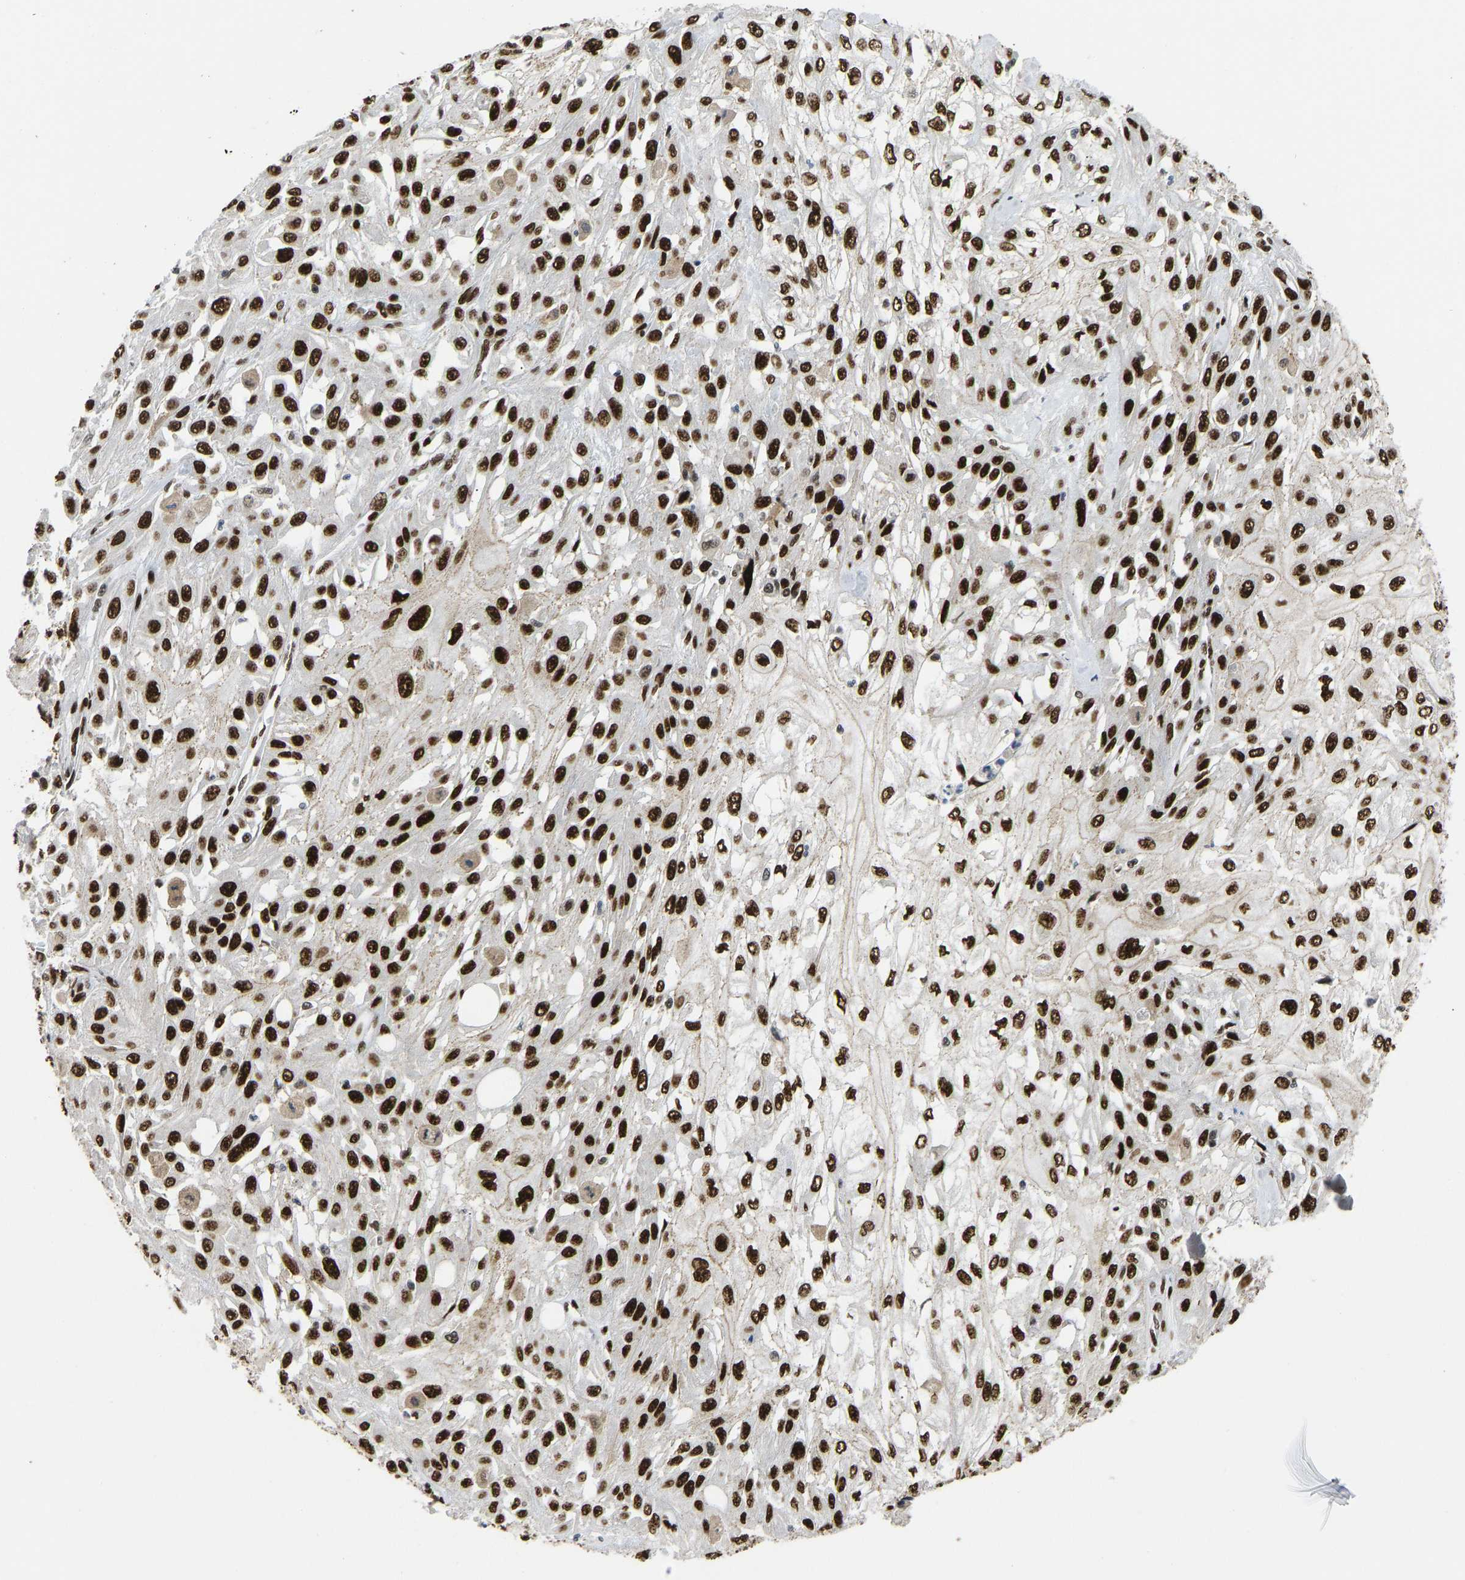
{"staining": {"intensity": "strong", "quantity": ">75%", "location": "nuclear"}, "tissue": "skin cancer", "cell_type": "Tumor cells", "image_type": "cancer", "snomed": [{"axis": "morphology", "description": "Squamous cell carcinoma, NOS"}, {"axis": "morphology", "description": "Squamous cell carcinoma, metastatic, NOS"}, {"axis": "topography", "description": "Skin"}, {"axis": "topography", "description": "Lymph node"}], "caption": "Skin metastatic squamous cell carcinoma was stained to show a protein in brown. There is high levels of strong nuclear positivity in about >75% of tumor cells.", "gene": "FOXK1", "patient": {"sex": "male", "age": 75}}